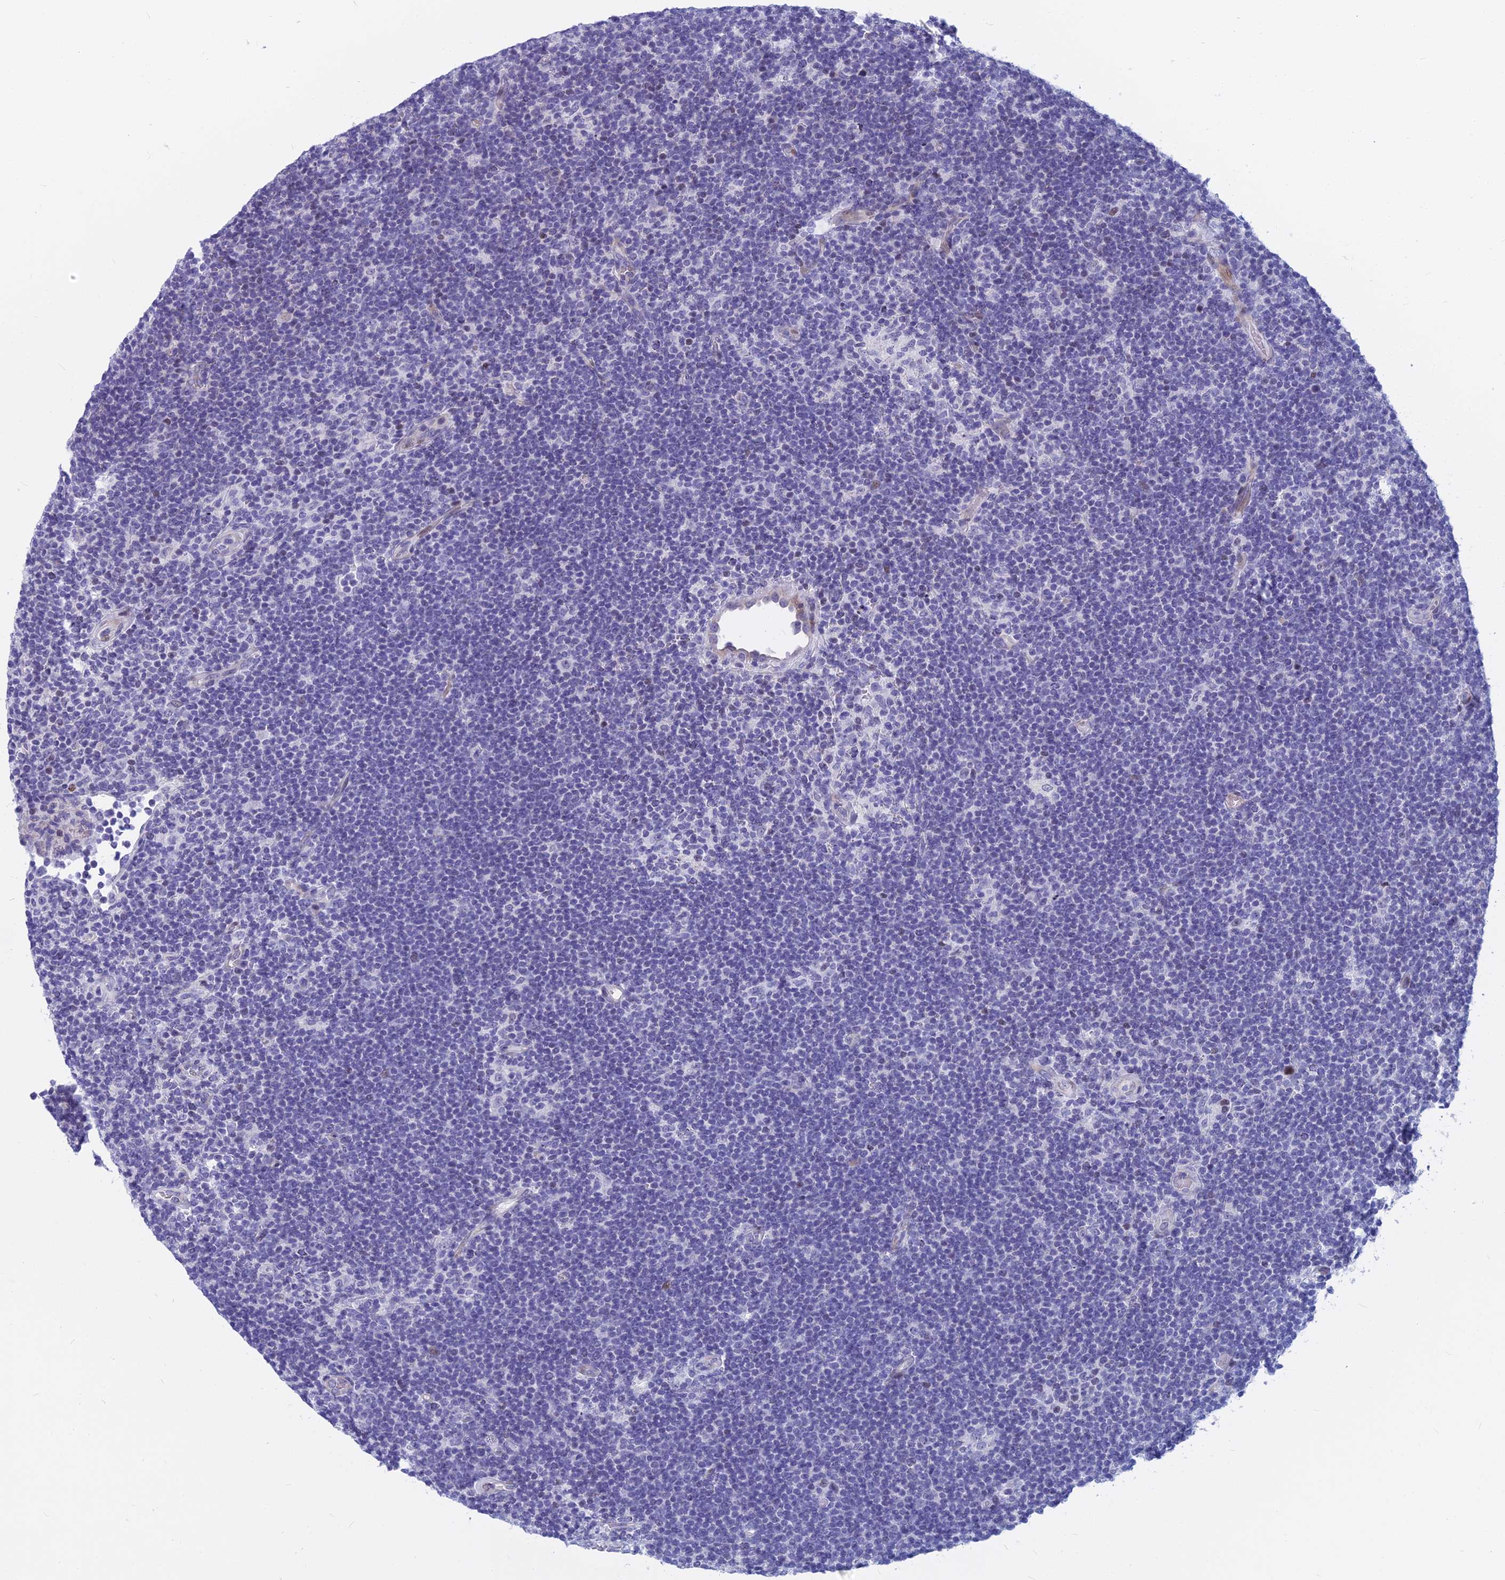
{"staining": {"intensity": "negative", "quantity": "none", "location": "none"}, "tissue": "lymphoma", "cell_type": "Tumor cells", "image_type": "cancer", "snomed": [{"axis": "morphology", "description": "Hodgkin's disease, NOS"}, {"axis": "topography", "description": "Lymph node"}], "caption": "Hodgkin's disease was stained to show a protein in brown. There is no significant expression in tumor cells. (DAB (3,3'-diaminobenzidine) immunohistochemistry, high magnification).", "gene": "MYBPC2", "patient": {"sex": "female", "age": 57}}